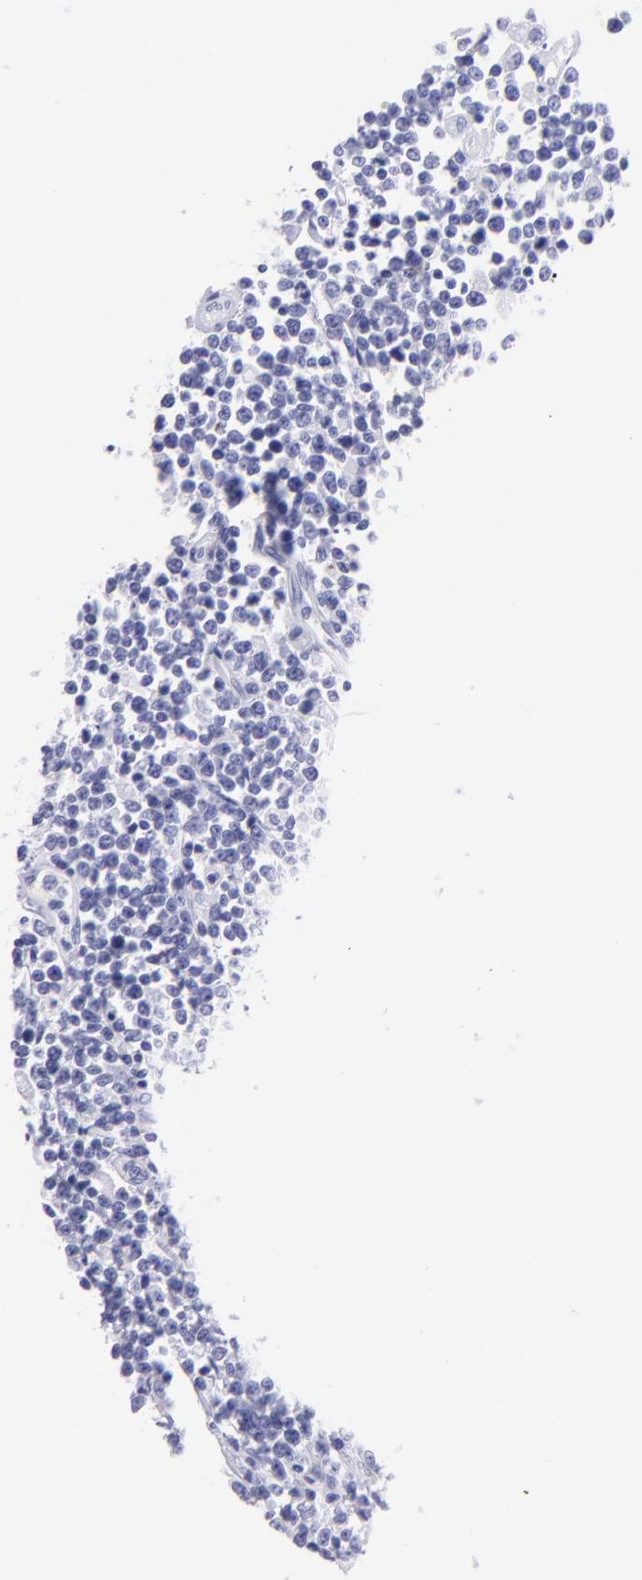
{"staining": {"intensity": "negative", "quantity": "none", "location": "none"}, "tissue": "lymphoma", "cell_type": "Tumor cells", "image_type": "cancer", "snomed": [{"axis": "morphology", "description": "Malignant lymphoma, non-Hodgkin's type, High grade"}, {"axis": "topography", "description": "Colon"}], "caption": "This is an IHC micrograph of human malignant lymphoma, non-Hodgkin's type (high-grade). There is no staining in tumor cells.", "gene": "CNP", "patient": {"sex": "male", "age": 82}}